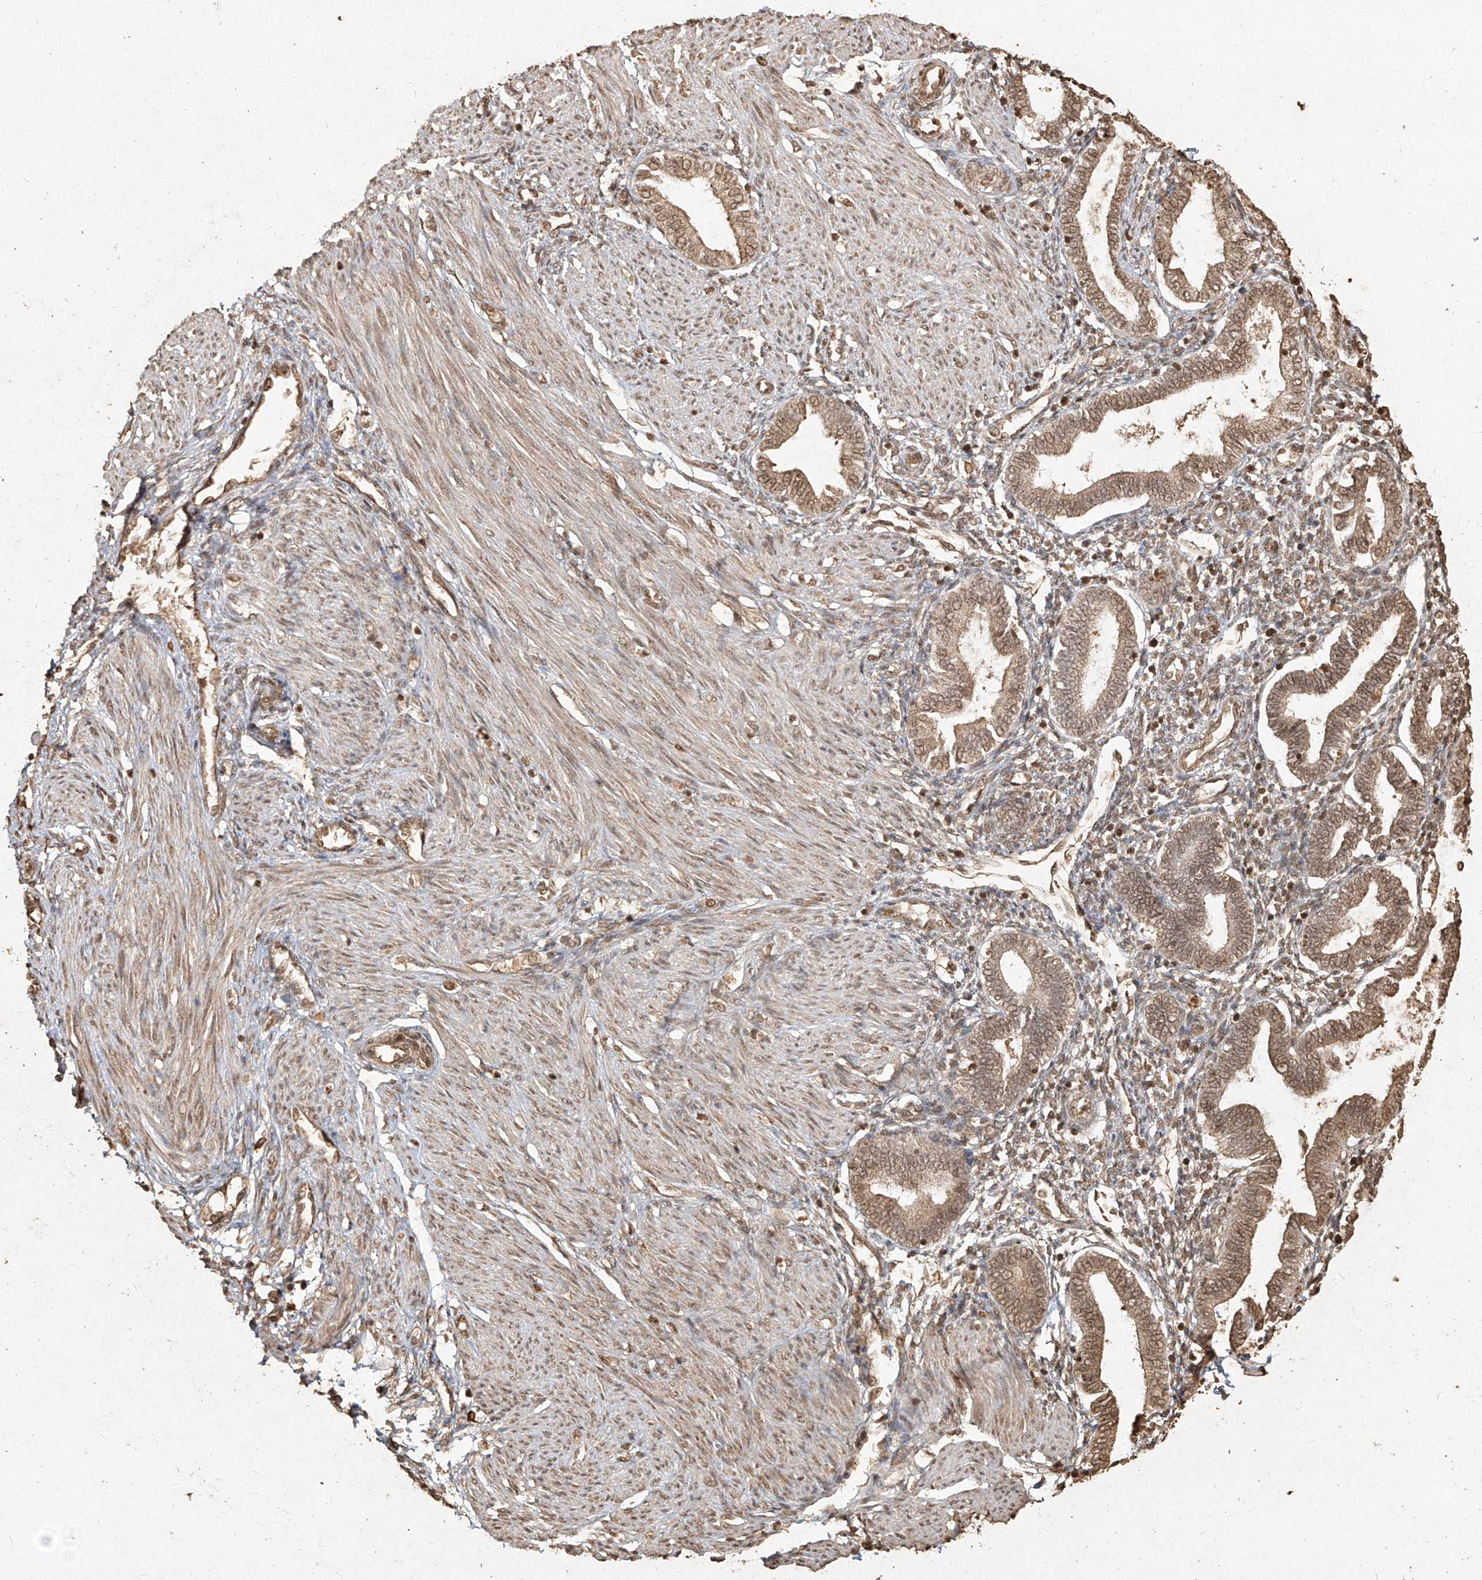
{"staining": {"intensity": "weak", "quantity": ">75%", "location": "cytoplasmic/membranous,nuclear"}, "tissue": "endometrium", "cell_type": "Cells in endometrial stroma", "image_type": "normal", "snomed": [{"axis": "morphology", "description": "Normal tissue, NOS"}, {"axis": "topography", "description": "Endometrium"}], "caption": "This is a photomicrograph of immunohistochemistry (IHC) staining of normal endometrium, which shows weak staining in the cytoplasmic/membranous,nuclear of cells in endometrial stroma.", "gene": "UBE2K", "patient": {"sex": "female", "age": 53}}